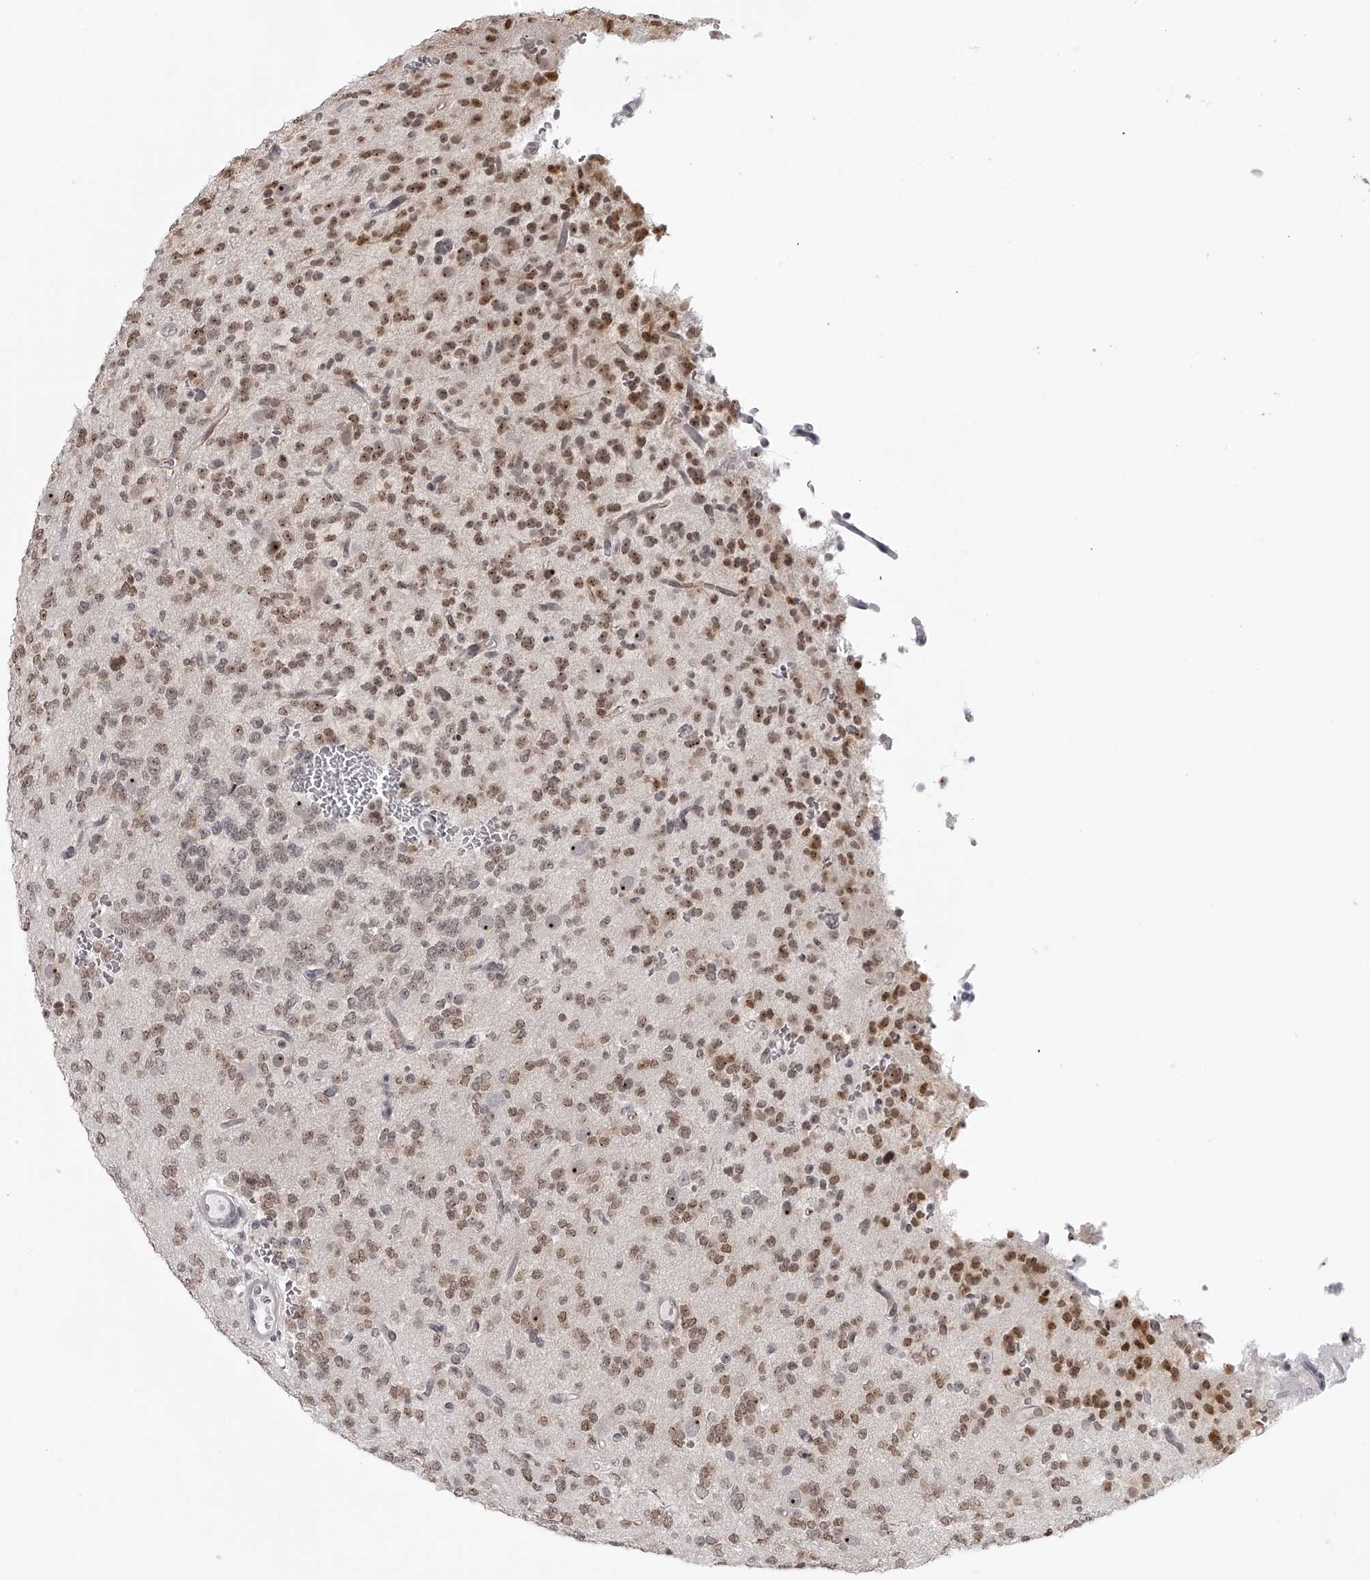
{"staining": {"intensity": "moderate", "quantity": "25%-75%", "location": "nuclear"}, "tissue": "glioma", "cell_type": "Tumor cells", "image_type": "cancer", "snomed": [{"axis": "morphology", "description": "Glioma, malignant, Low grade"}, {"axis": "topography", "description": "Brain"}], "caption": "Immunohistochemistry of glioma exhibits medium levels of moderate nuclear positivity in about 25%-75% of tumor cells.", "gene": "RNF220", "patient": {"sex": "male", "age": 38}}